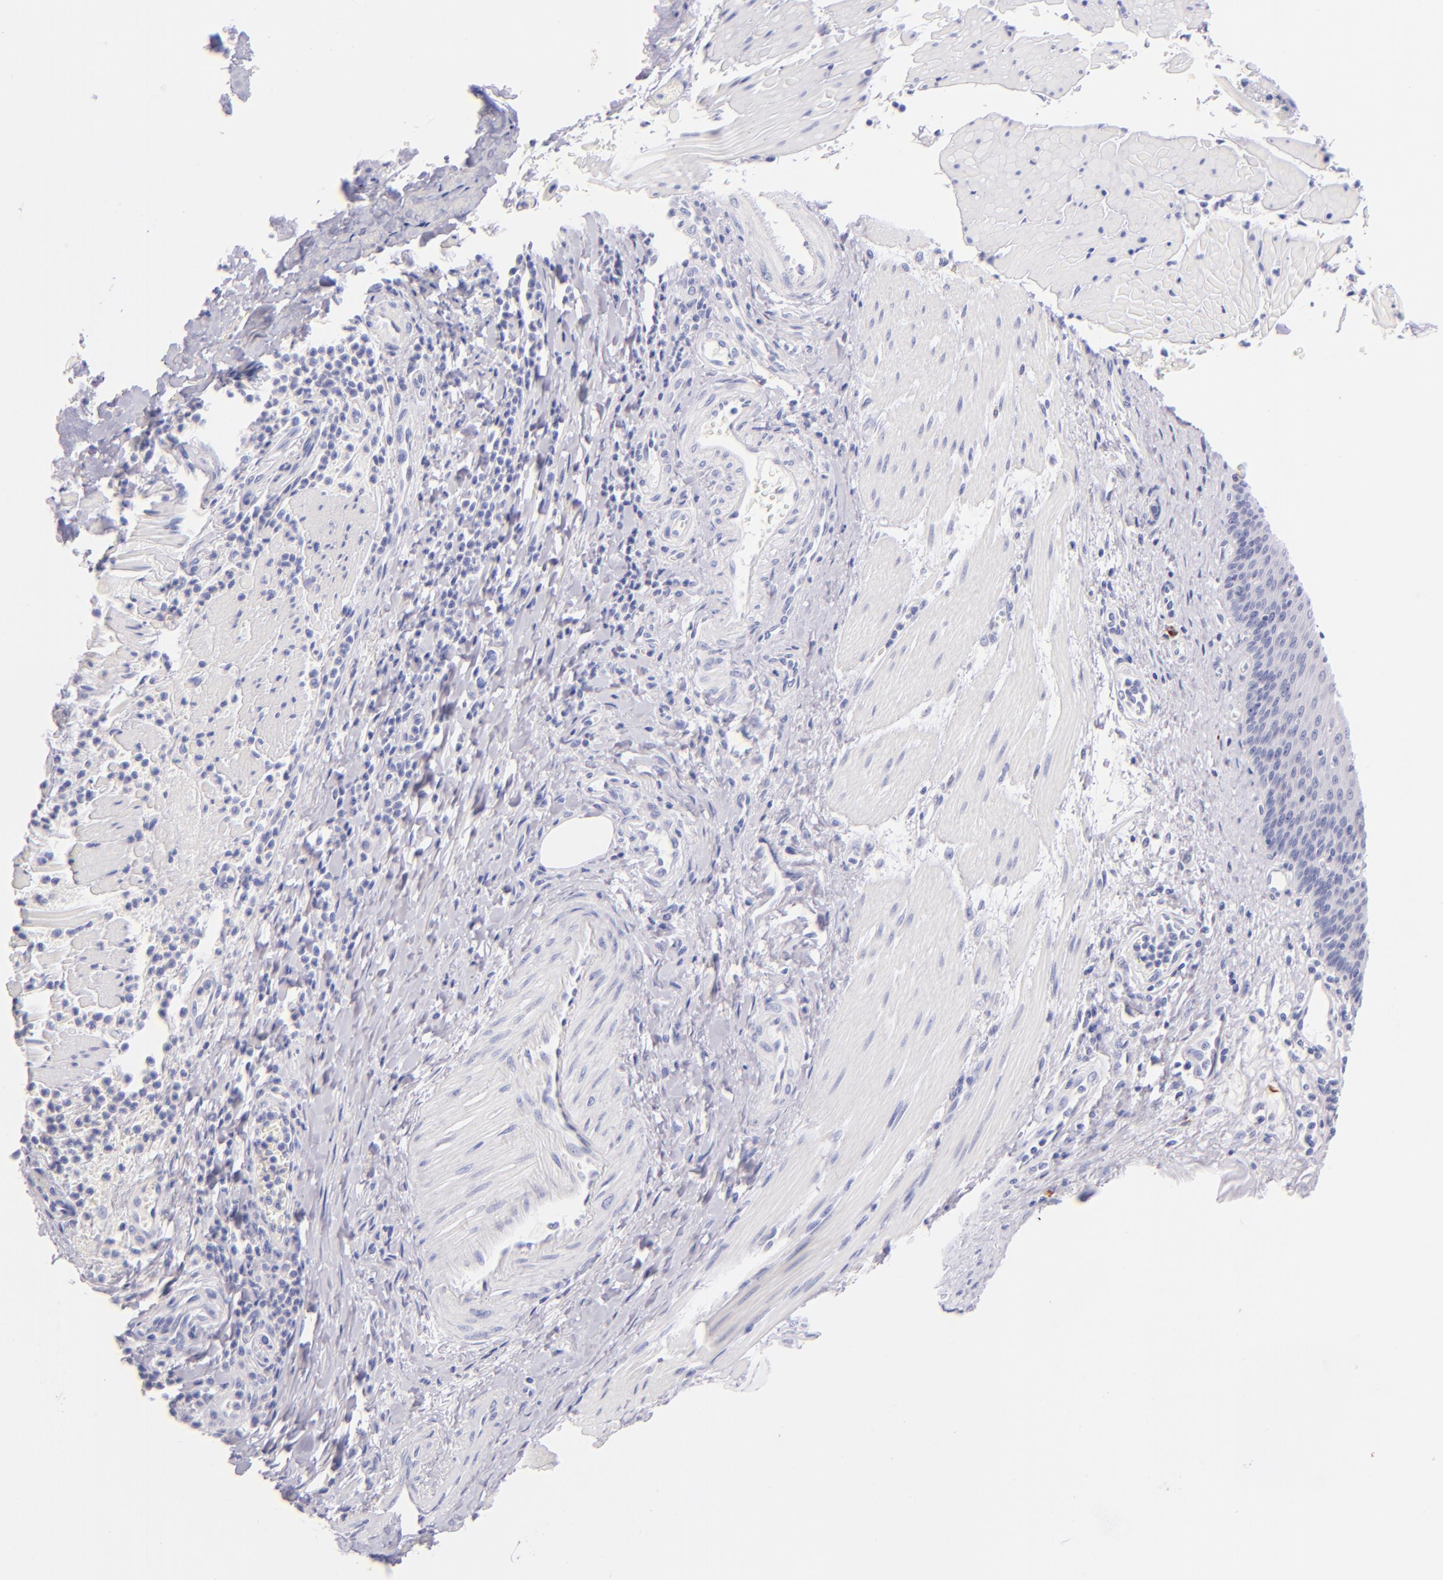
{"staining": {"intensity": "negative", "quantity": "none", "location": "none"}, "tissue": "esophagus", "cell_type": "Squamous epithelial cells", "image_type": "normal", "snomed": [{"axis": "morphology", "description": "Normal tissue, NOS"}, {"axis": "topography", "description": "Esophagus"}], "caption": "Immunohistochemistry (IHC) of unremarkable human esophagus reveals no positivity in squamous epithelial cells.", "gene": "SDC1", "patient": {"sex": "female", "age": 61}}